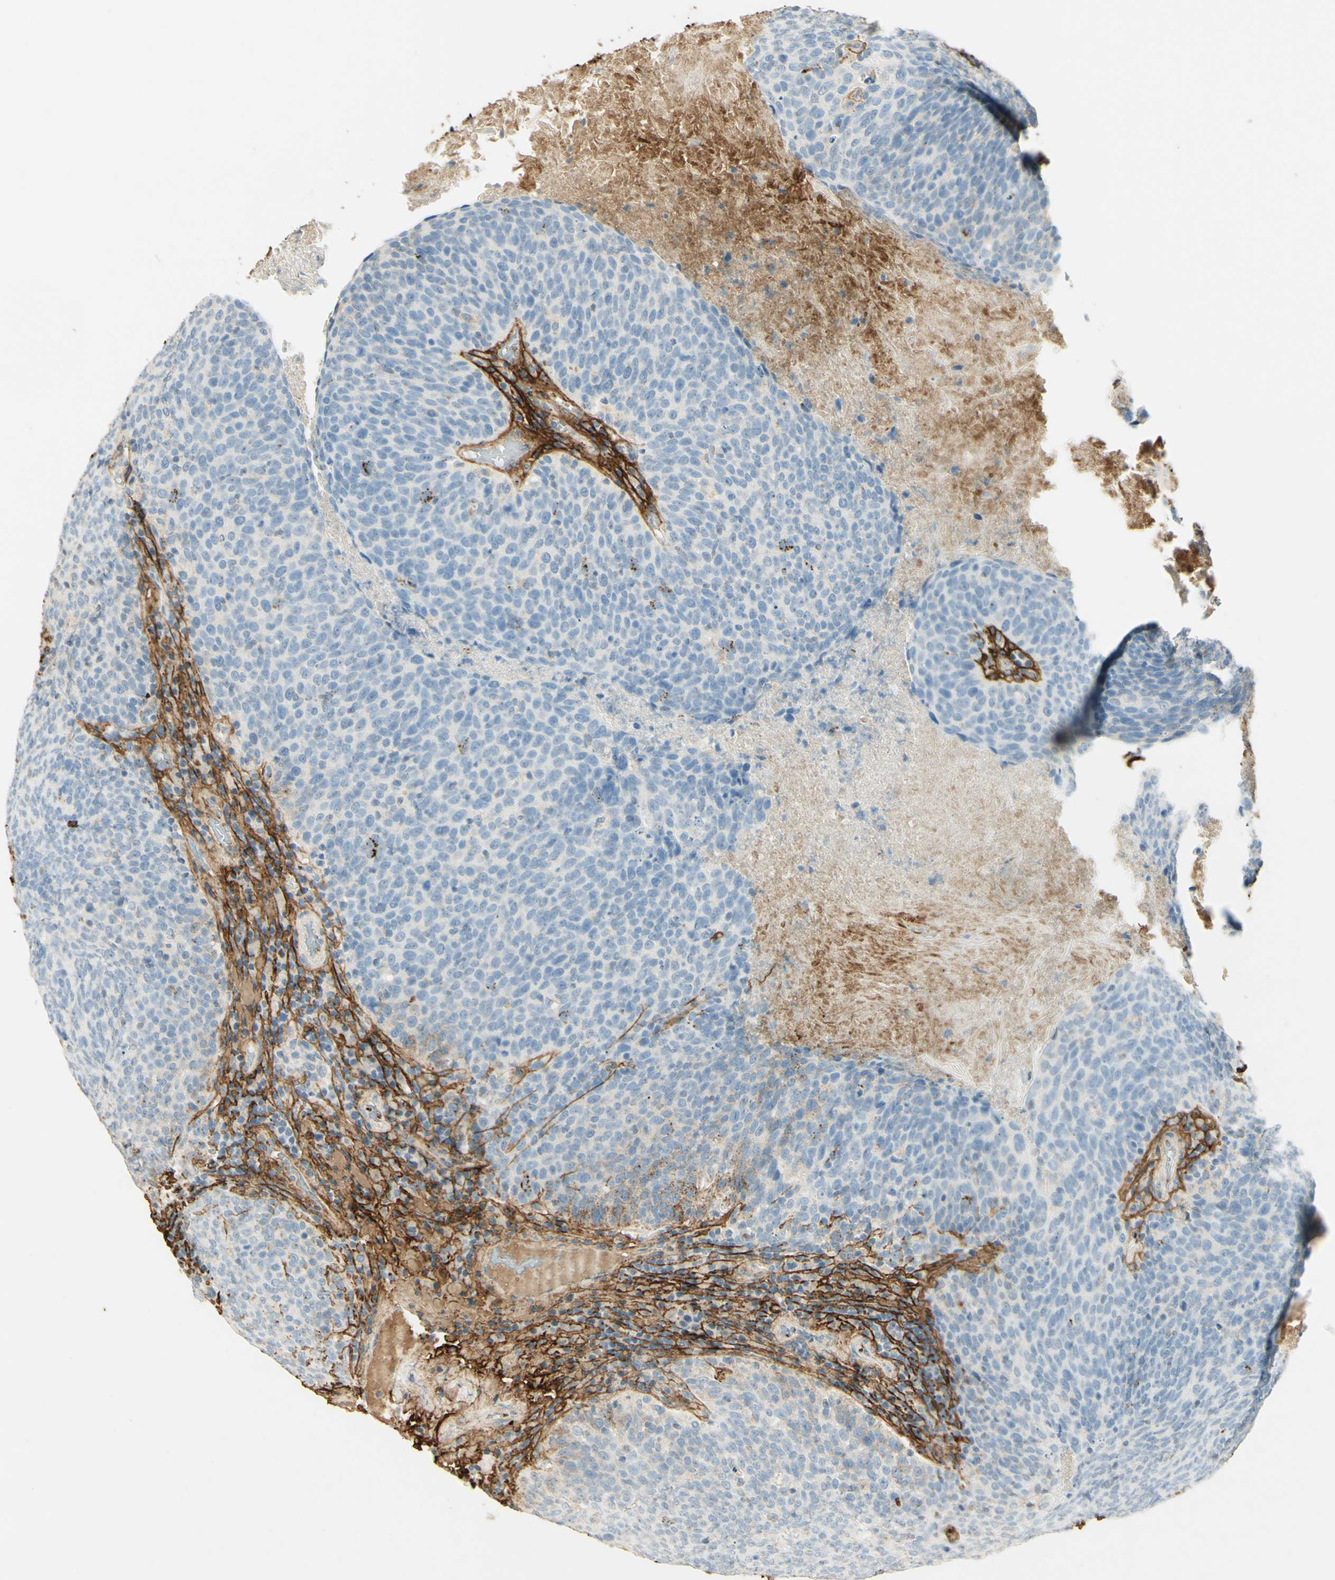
{"staining": {"intensity": "strong", "quantity": "<25%", "location": "cytoplasmic/membranous"}, "tissue": "head and neck cancer", "cell_type": "Tumor cells", "image_type": "cancer", "snomed": [{"axis": "morphology", "description": "Squamous cell carcinoma, NOS"}, {"axis": "morphology", "description": "Squamous cell carcinoma, metastatic, NOS"}, {"axis": "topography", "description": "Lymph node"}, {"axis": "topography", "description": "Head-Neck"}], "caption": "DAB immunohistochemical staining of head and neck metastatic squamous cell carcinoma demonstrates strong cytoplasmic/membranous protein staining in about <25% of tumor cells.", "gene": "TNN", "patient": {"sex": "male", "age": 62}}